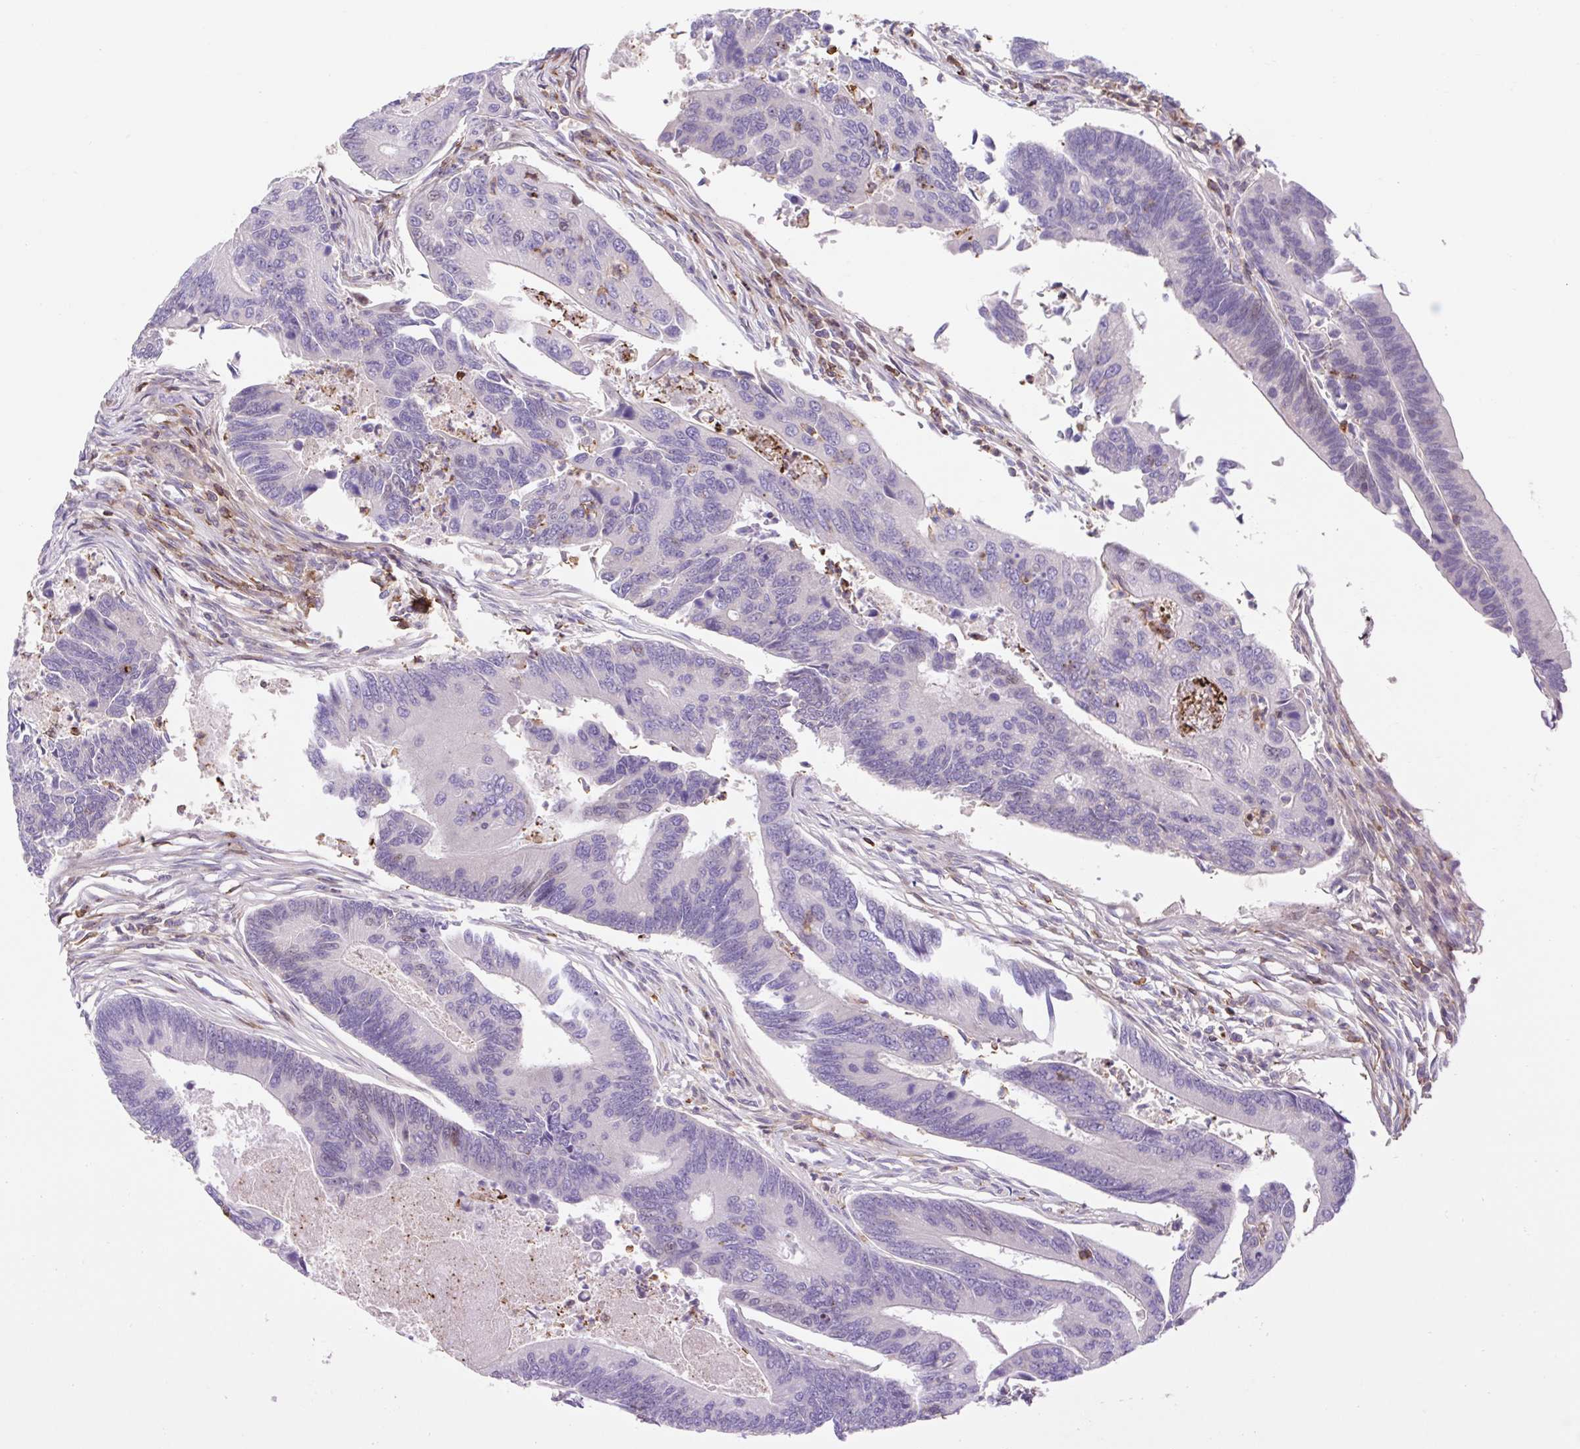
{"staining": {"intensity": "negative", "quantity": "none", "location": "none"}, "tissue": "colorectal cancer", "cell_type": "Tumor cells", "image_type": "cancer", "snomed": [{"axis": "morphology", "description": "Adenocarcinoma, NOS"}, {"axis": "topography", "description": "Colon"}], "caption": "DAB immunohistochemical staining of colorectal cancer exhibits no significant staining in tumor cells. (DAB immunohistochemistry (IHC), high magnification).", "gene": "TPRG1", "patient": {"sex": "female", "age": 67}}